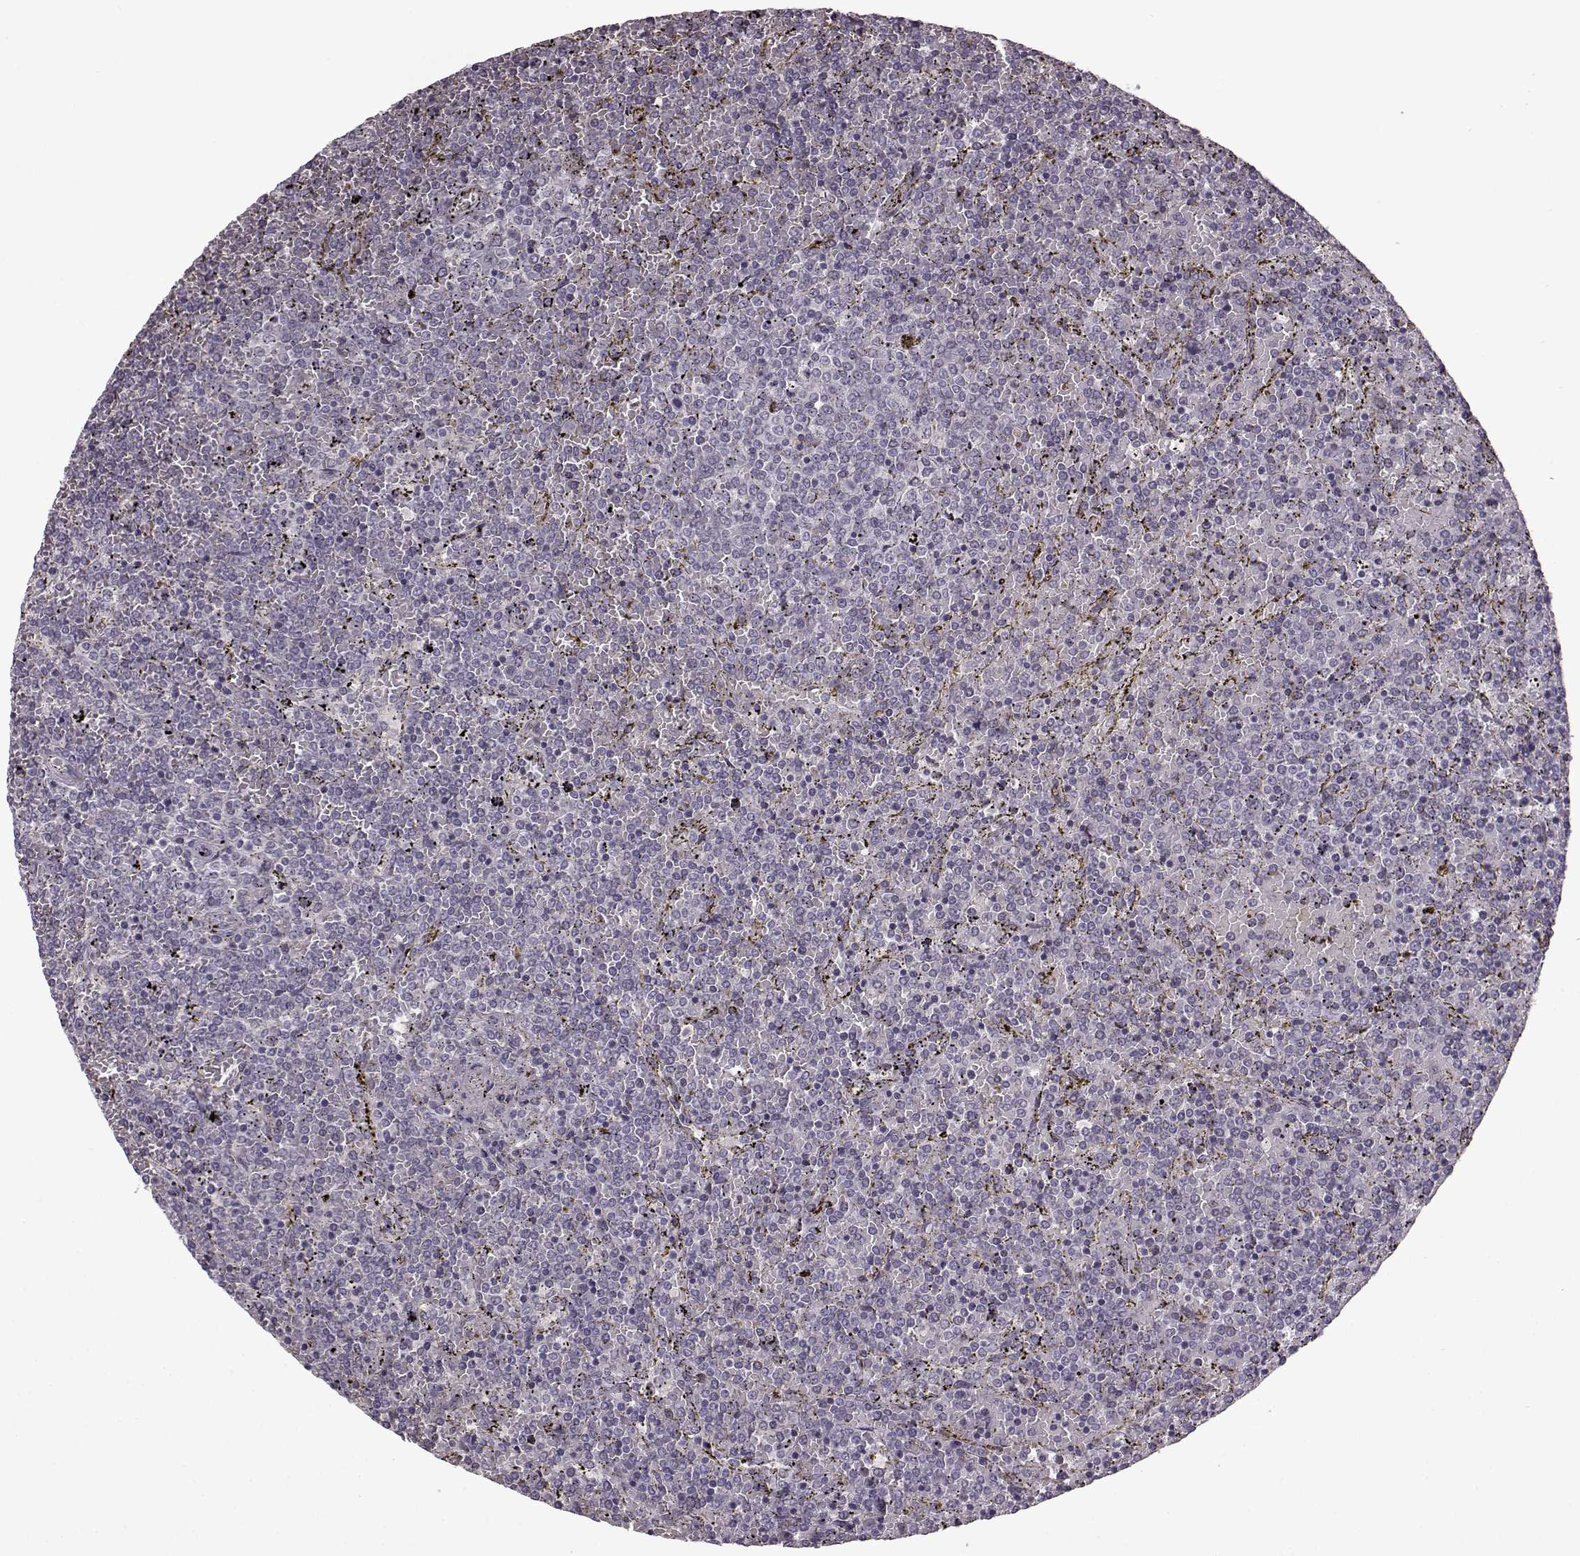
{"staining": {"intensity": "negative", "quantity": "none", "location": "none"}, "tissue": "lymphoma", "cell_type": "Tumor cells", "image_type": "cancer", "snomed": [{"axis": "morphology", "description": "Malignant lymphoma, non-Hodgkin's type, Low grade"}, {"axis": "topography", "description": "Spleen"}], "caption": "IHC micrograph of neoplastic tissue: low-grade malignant lymphoma, non-Hodgkin's type stained with DAB (3,3'-diaminobenzidine) exhibits no significant protein staining in tumor cells.", "gene": "LHB", "patient": {"sex": "female", "age": 77}}